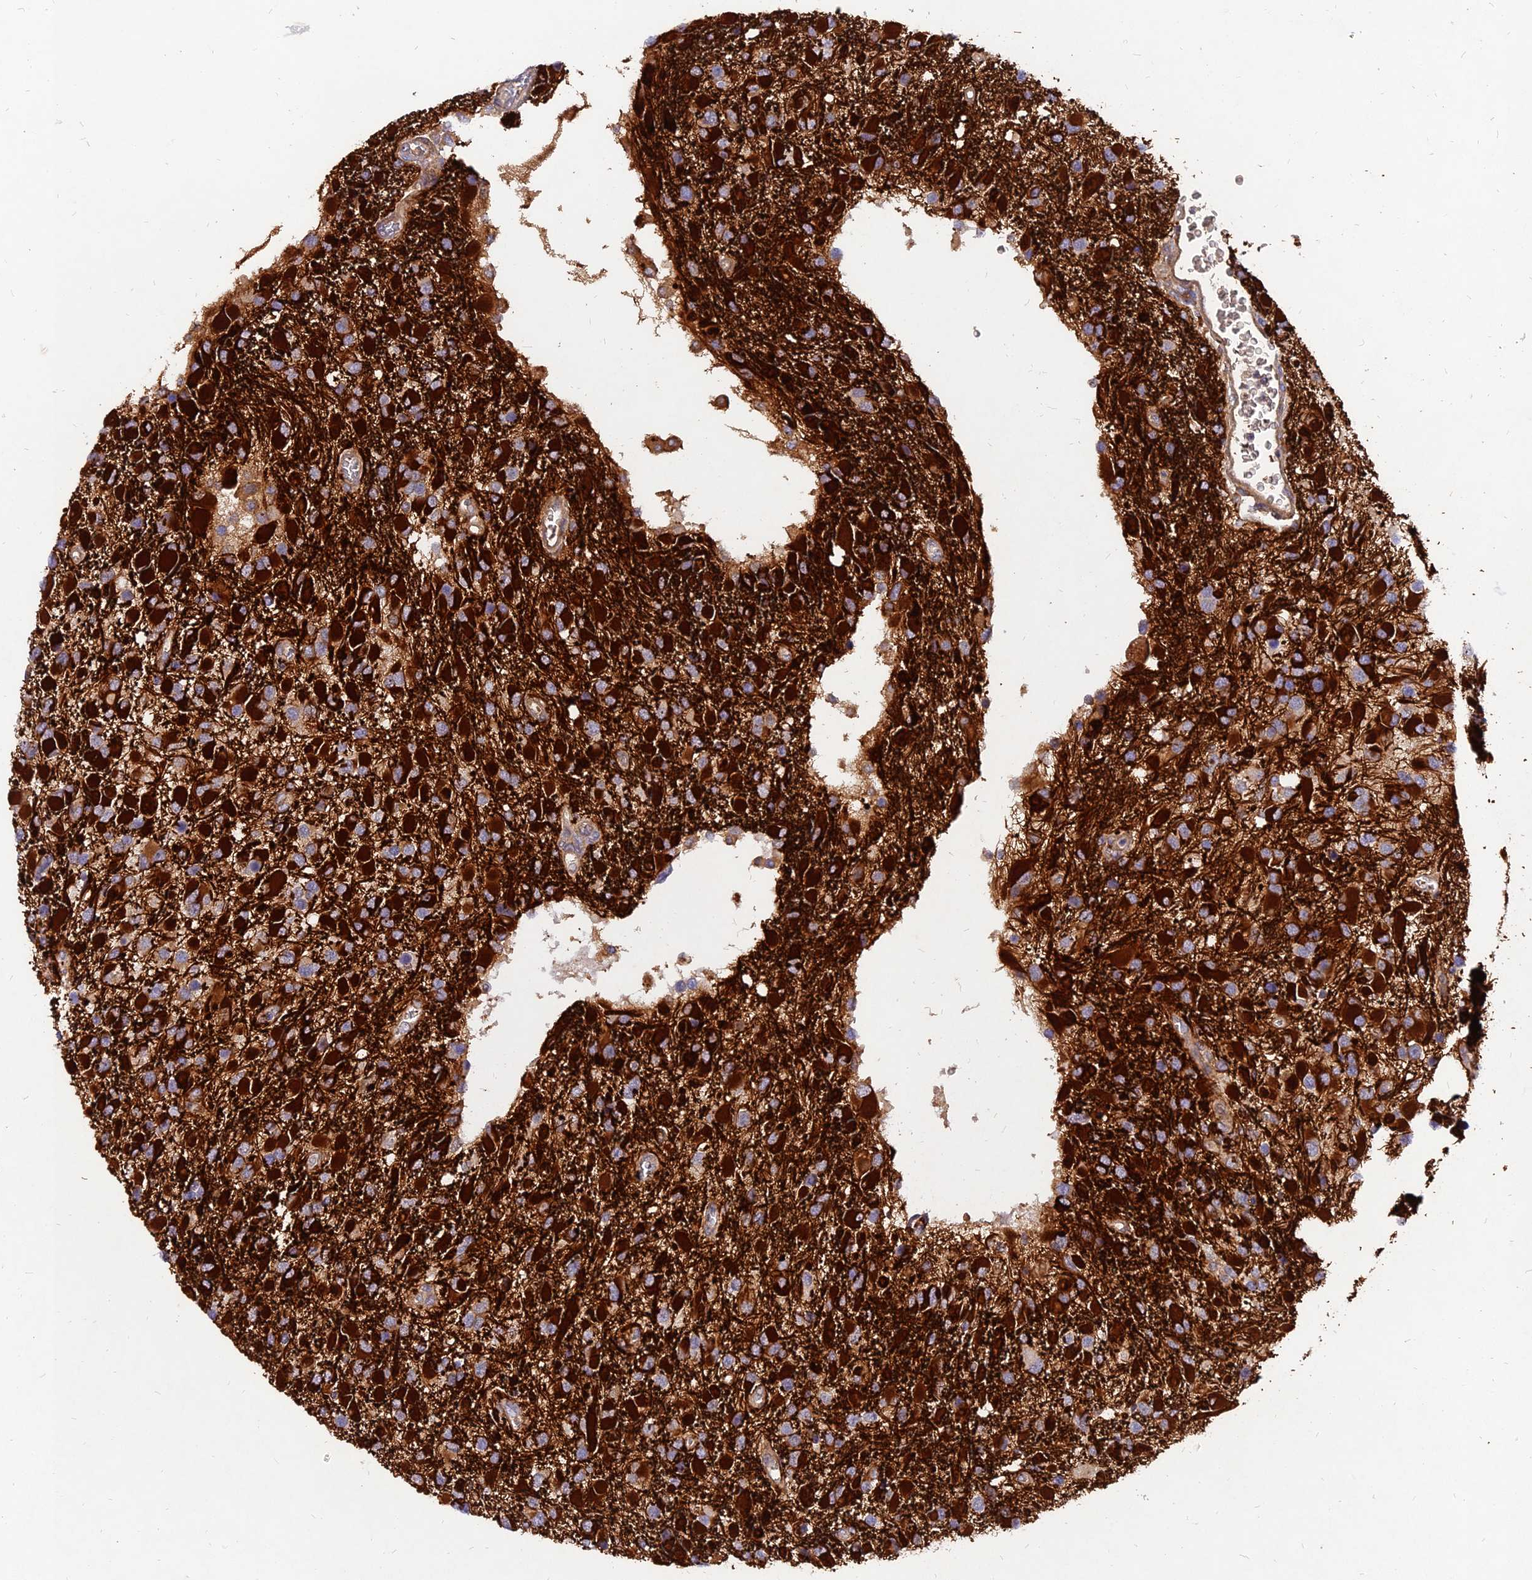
{"staining": {"intensity": "strong", "quantity": "25%-75%", "location": "cytoplasmic/membranous"}, "tissue": "glioma", "cell_type": "Tumor cells", "image_type": "cancer", "snomed": [{"axis": "morphology", "description": "Glioma, malignant, High grade"}, {"axis": "topography", "description": "Brain"}], "caption": "Immunohistochemical staining of malignant high-grade glioma exhibits high levels of strong cytoplasmic/membranous protein positivity in approximately 25%-75% of tumor cells. (IHC, brightfield microscopy, high magnification).", "gene": "MROH1", "patient": {"sex": "male", "age": 53}}